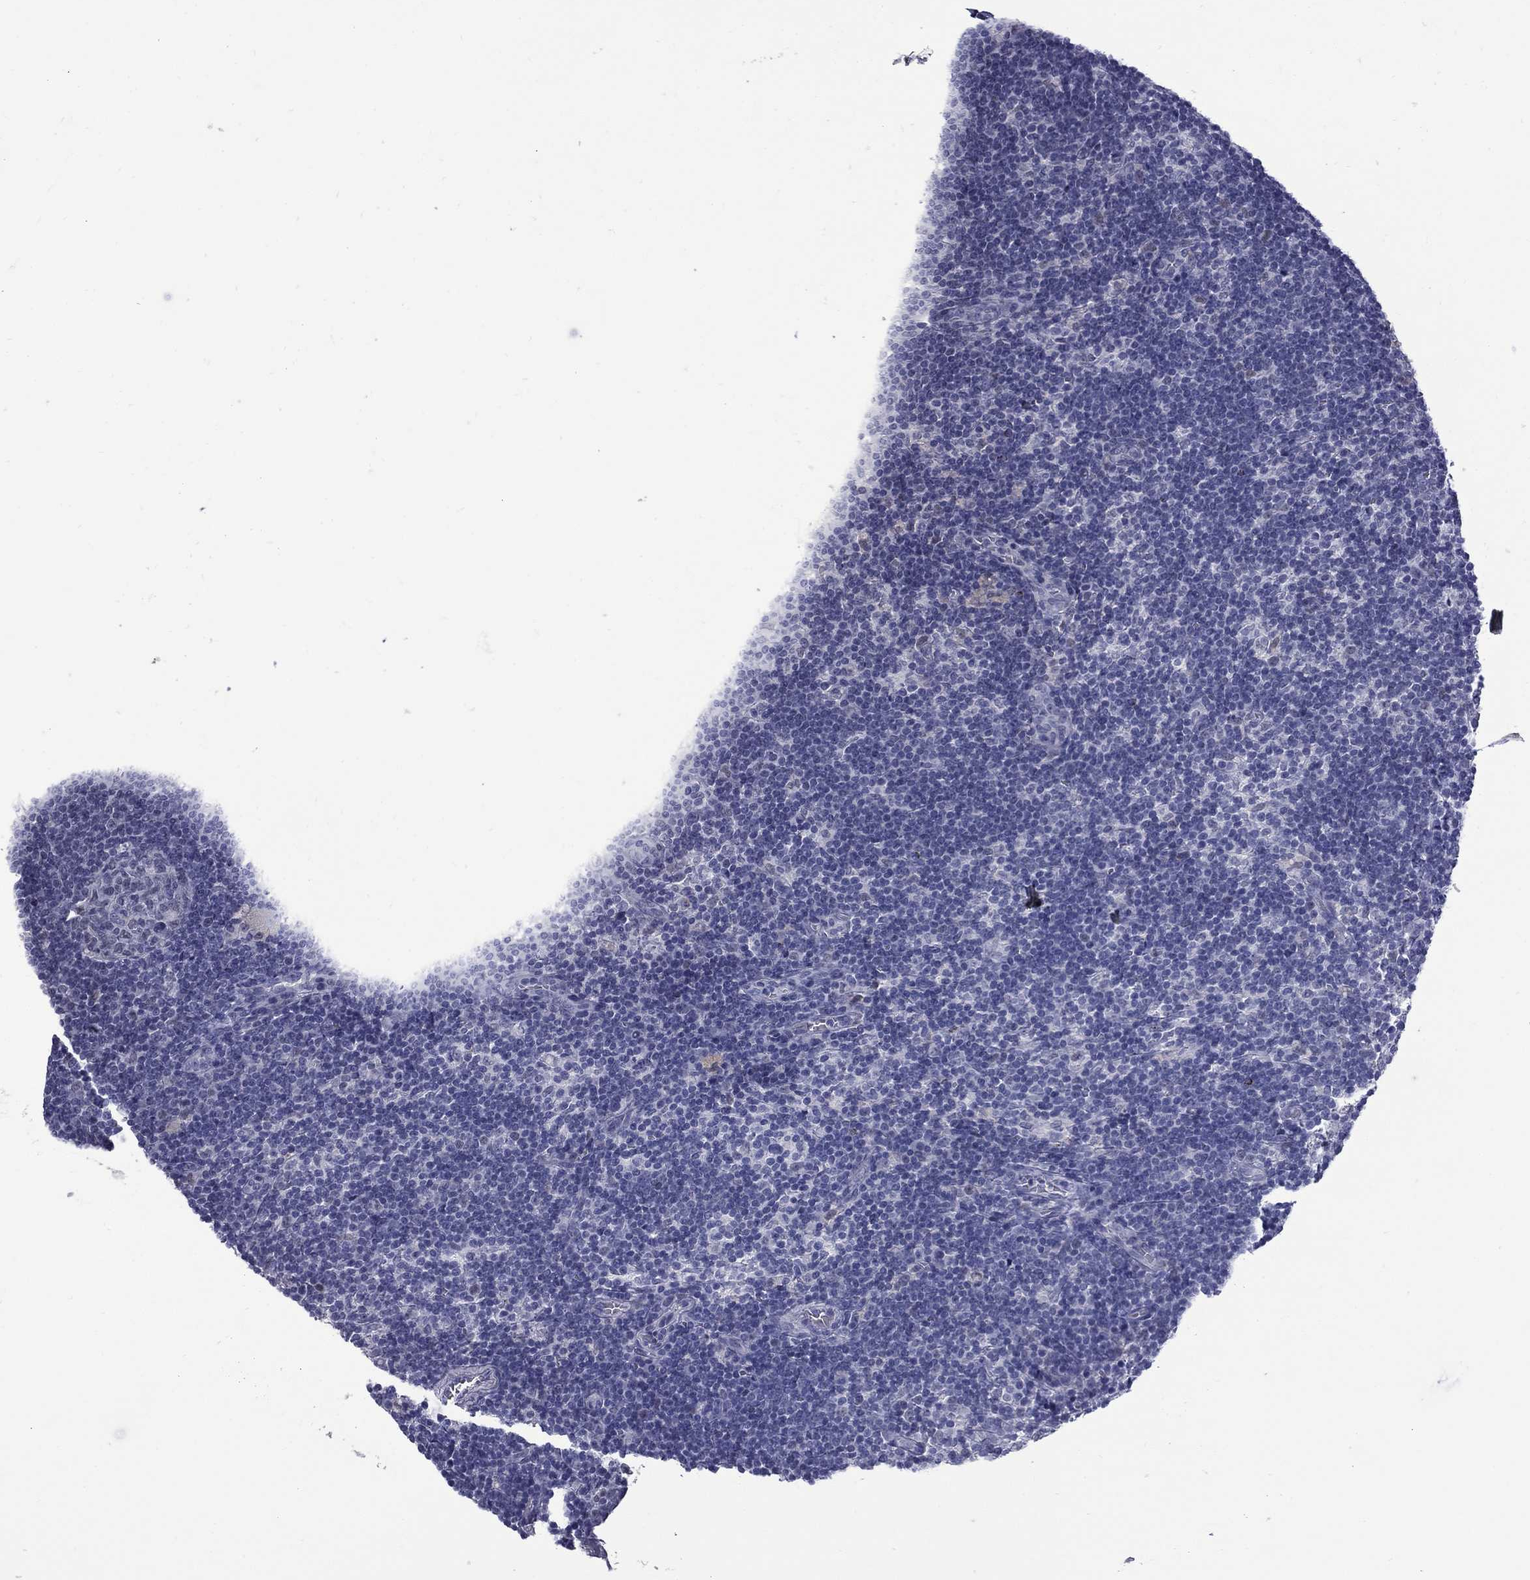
{"staining": {"intensity": "negative", "quantity": "none", "location": "none"}, "tissue": "lymph node", "cell_type": "Non-germinal center cells", "image_type": "normal", "snomed": [{"axis": "morphology", "description": "Normal tissue, NOS"}, {"axis": "morphology", "description": "Adenocarcinoma, NOS"}, {"axis": "topography", "description": "Lymph node"}, {"axis": "topography", "description": "Pancreas"}], "caption": "Immunohistochemistry (IHC) image of benign lymph node stained for a protein (brown), which displays no expression in non-germinal center cells. Brightfield microscopy of immunohistochemistry stained with DAB (3,3'-diaminobenzidine) (brown) and hematoxylin (blue), captured at high magnification.", "gene": "MGARP", "patient": {"sex": "female", "age": 58}}